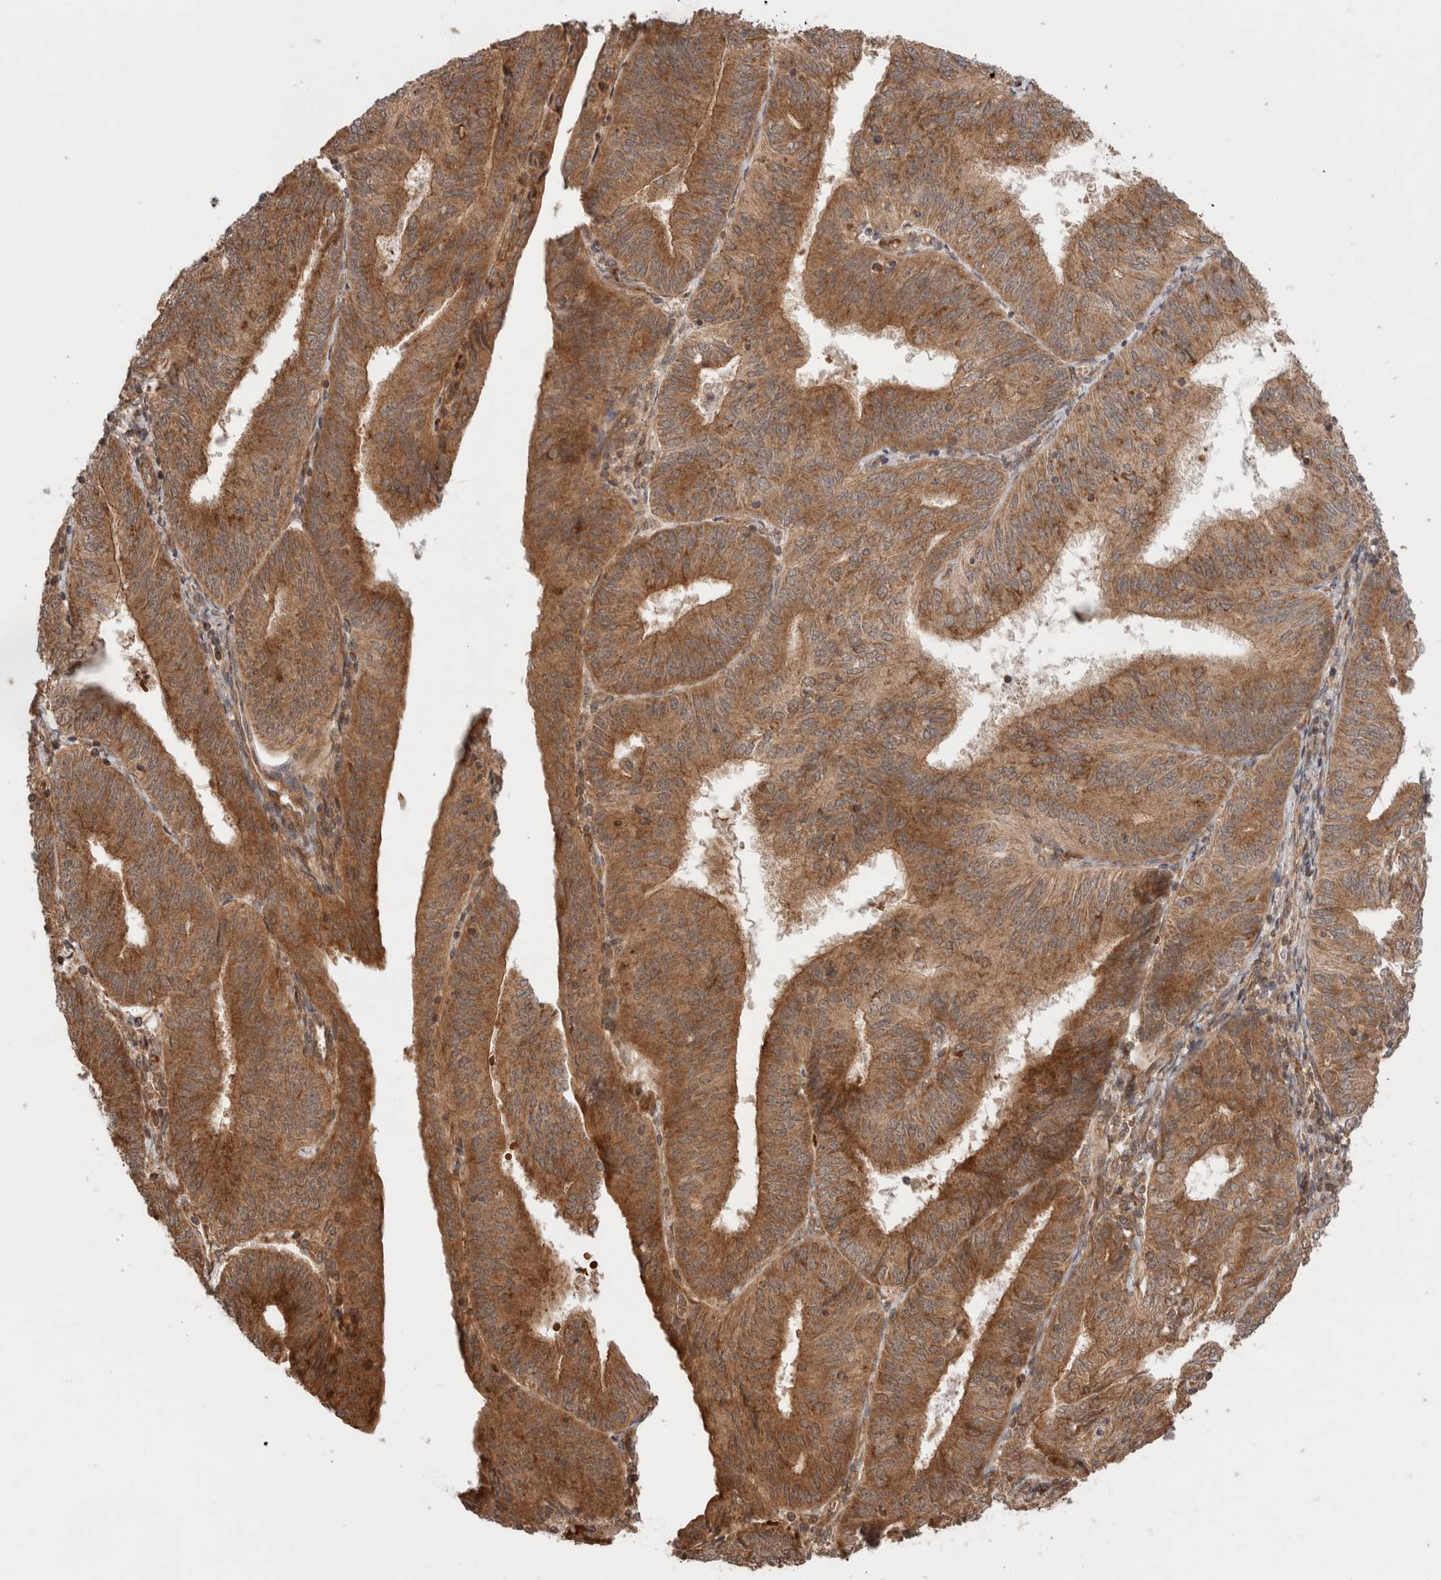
{"staining": {"intensity": "moderate", "quantity": ">75%", "location": "cytoplasmic/membranous"}, "tissue": "endometrial cancer", "cell_type": "Tumor cells", "image_type": "cancer", "snomed": [{"axis": "morphology", "description": "Adenocarcinoma, NOS"}, {"axis": "topography", "description": "Endometrium"}], "caption": "Human endometrial cancer stained for a protein (brown) reveals moderate cytoplasmic/membranous positive positivity in approximately >75% of tumor cells.", "gene": "ZNF649", "patient": {"sex": "female", "age": 58}}